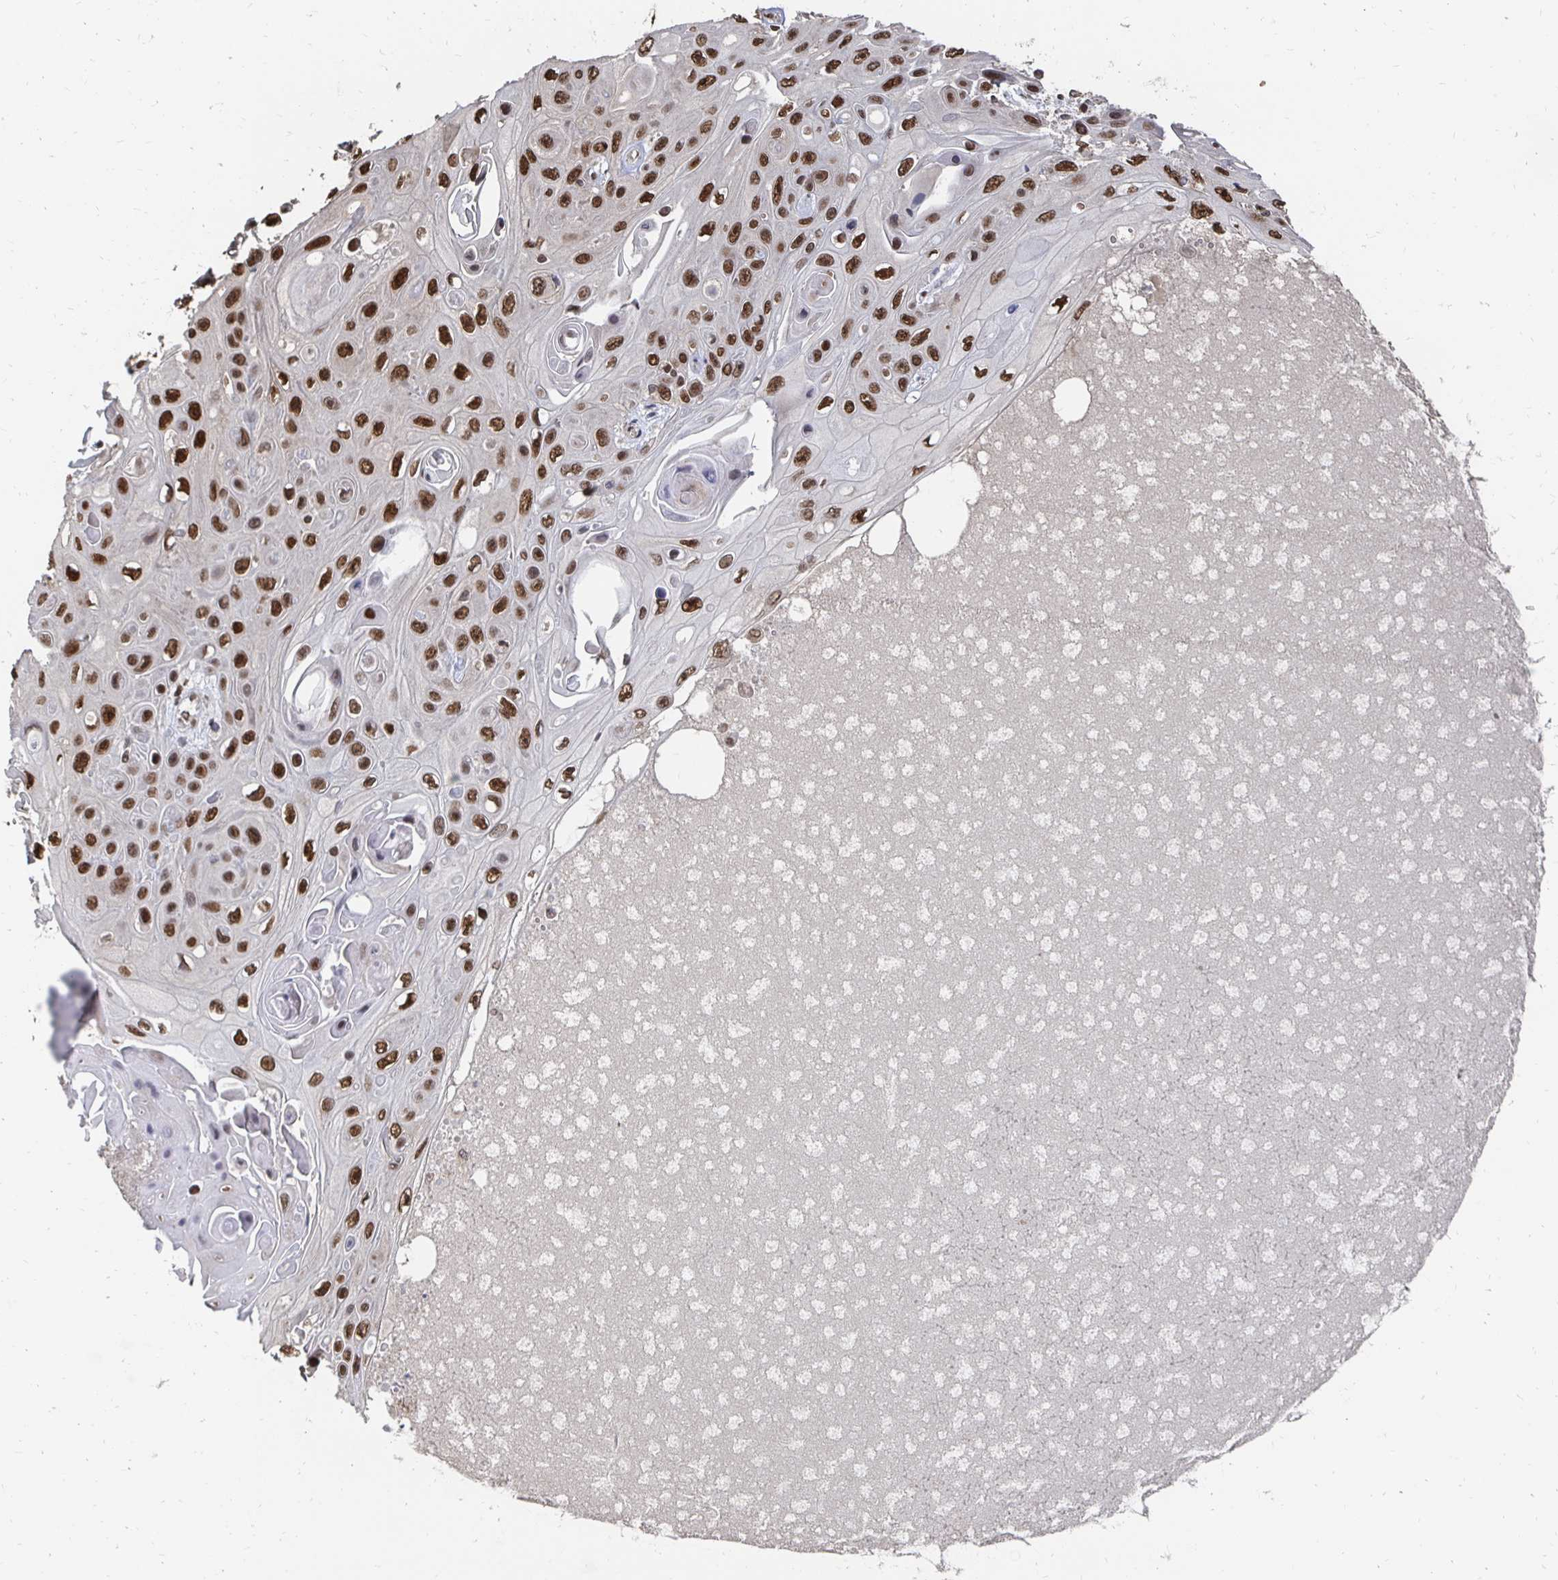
{"staining": {"intensity": "strong", "quantity": ">75%", "location": "nuclear"}, "tissue": "skin cancer", "cell_type": "Tumor cells", "image_type": "cancer", "snomed": [{"axis": "morphology", "description": "Squamous cell carcinoma, NOS"}, {"axis": "topography", "description": "Skin"}], "caption": "Immunohistochemistry of squamous cell carcinoma (skin) reveals high levels of strong nuclear staining in about >75% of tumor cells. (Stains: DAB in brown, nuclei in blue, Microscopy: brightfield microscopy at high magnification).", "gene": "GTF3C6", "patient": {"sex": "male", "age": 82}}